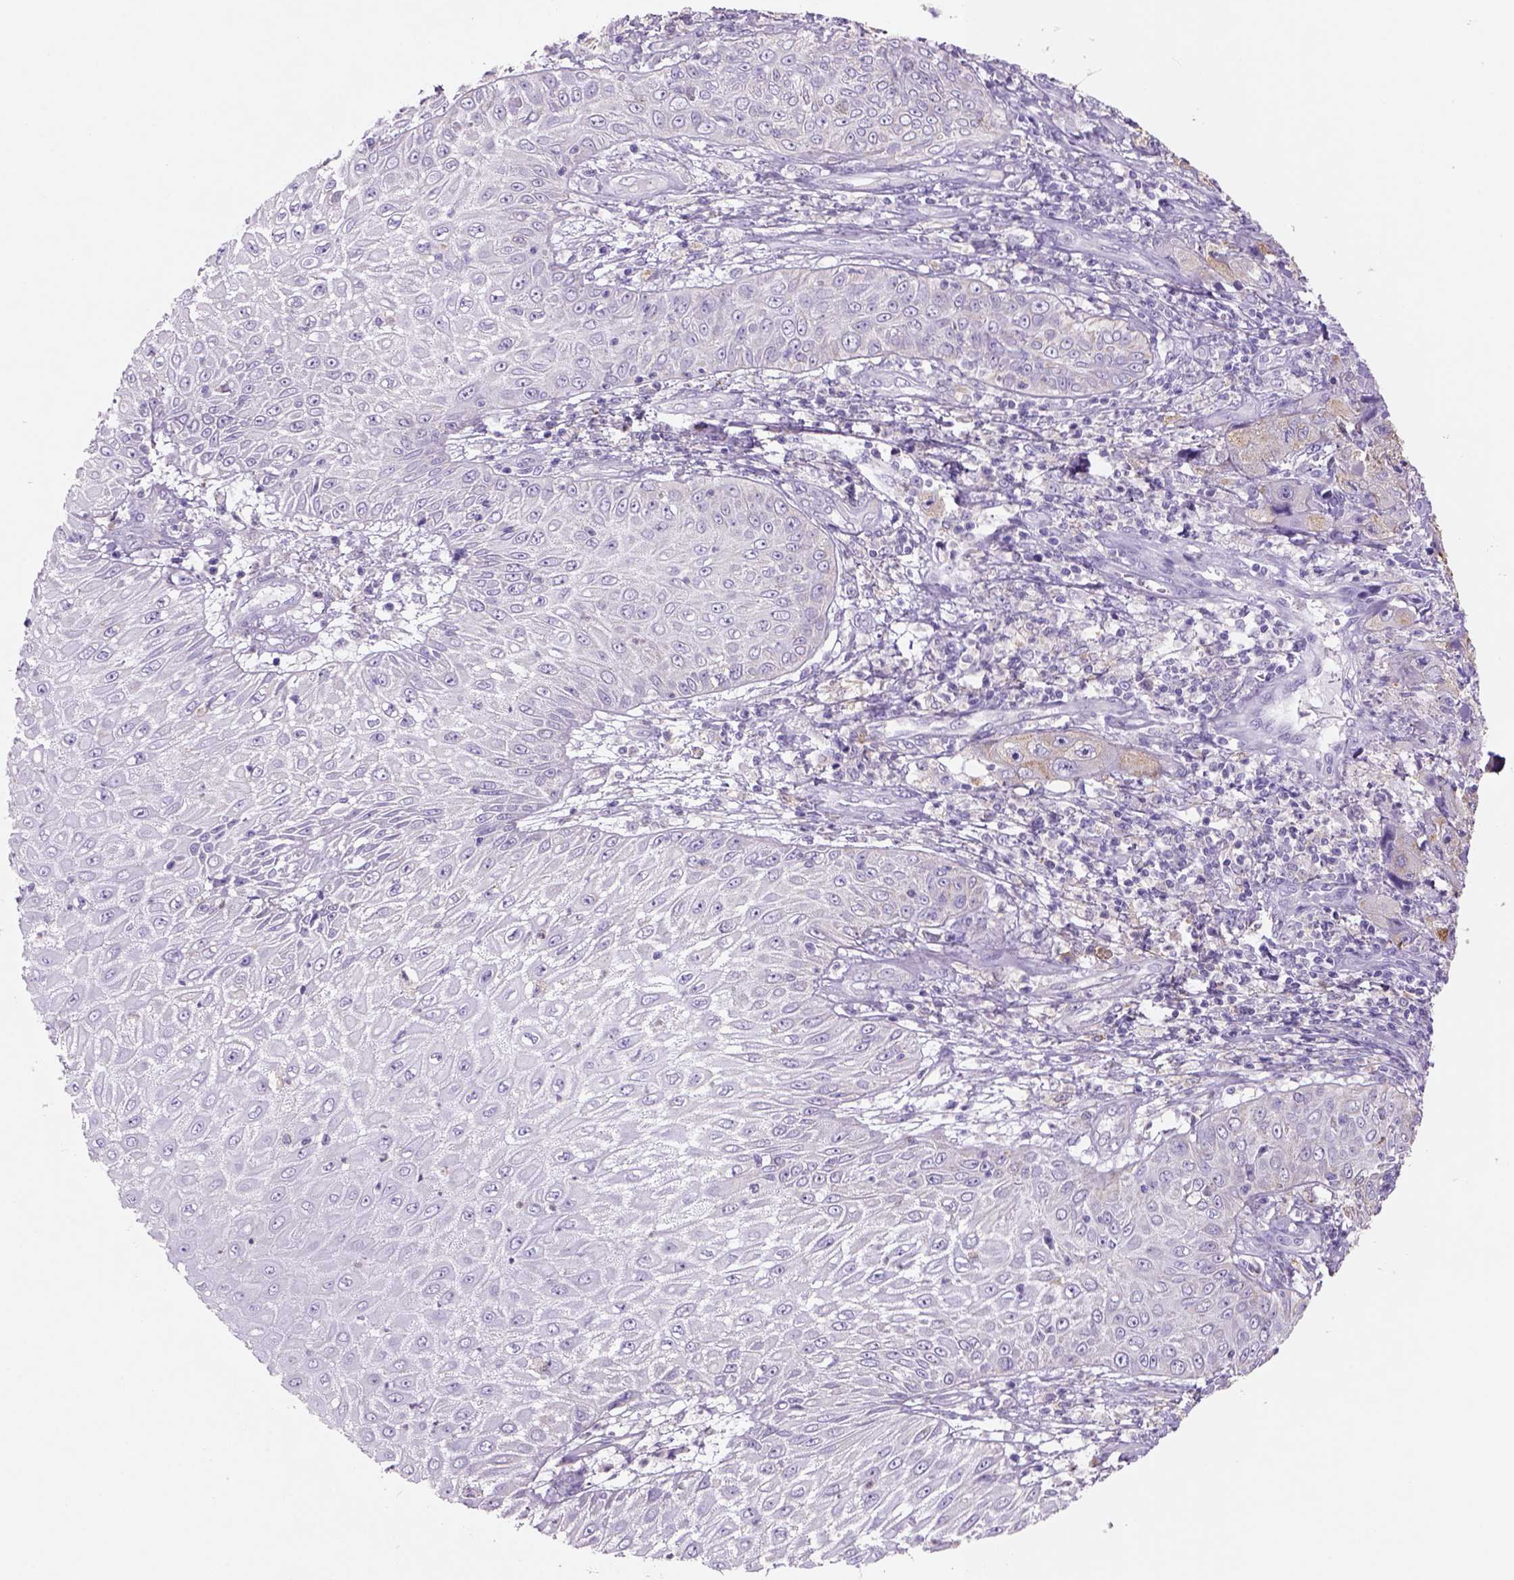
{"staining": {"intensity": "weak", "quantity": "25%-75%", "location": "cytoplasmic/membranous"}, "tissue": "skin cancer", "cell_type": "Tumor cells", "image_type": "cancer", "snomed": [{"axis": "morphology", "description": "Squamous cell carcinoma, NOS"}, {"axis": "topography", "description": "Skin"}, {"axis": "topography", "description": "Subcutis"}], "caption": "Protein expression analysis of skin cancer (squamous cell carcinoma) exhibits weak cytoplasmic/membranous positivity in approximately 25%-75% of tumor cells. (DAB (3,3'-diaminobenzidine) IHC, brown staining for protein, blue staining for nuclei).", "gene": "NAALAD2", "patient": {"sex": "male", "age": 73}}